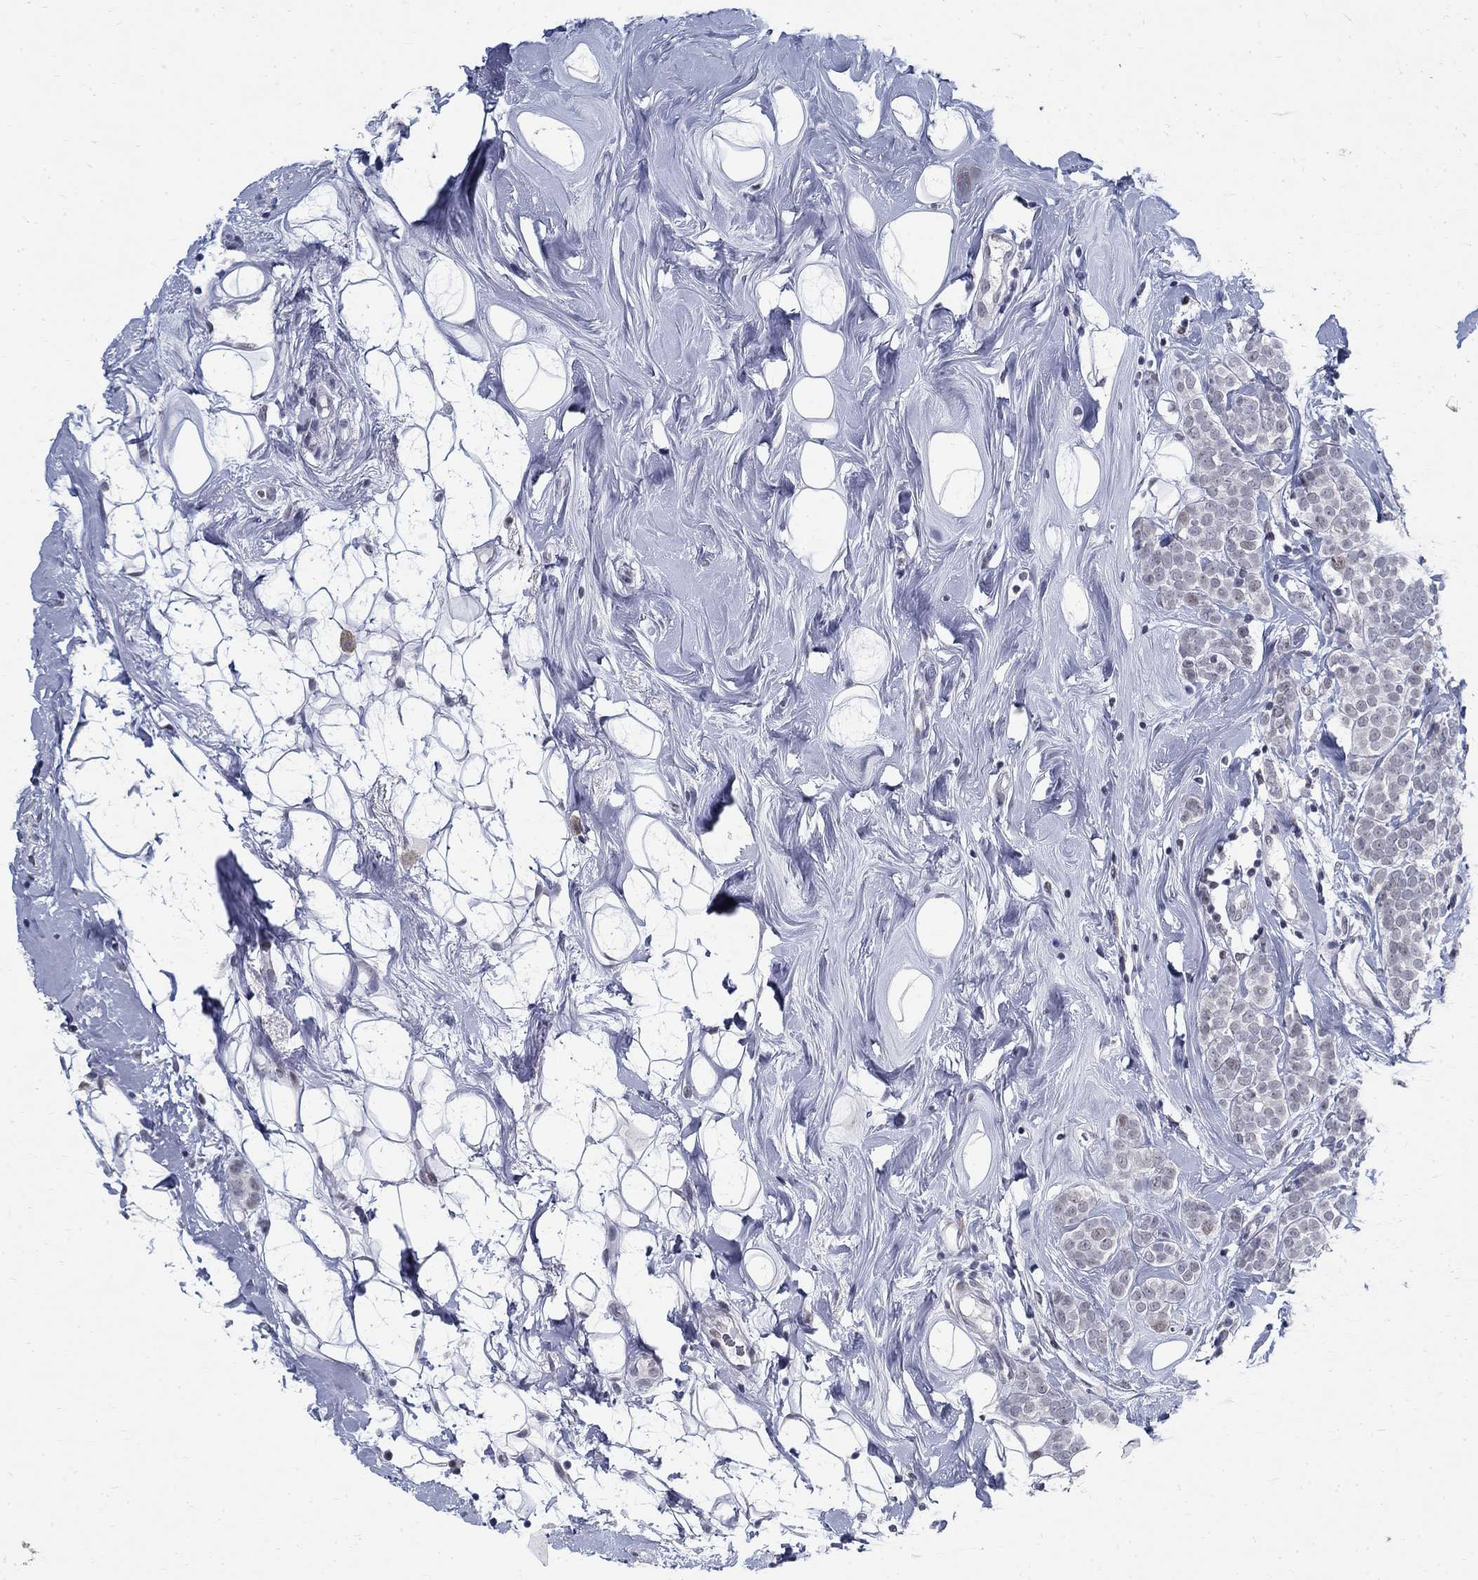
{"staining": {"intensity": "negative", "quantity": "none", "location": "none"}, "tissue": "breast cancer", "cell_type": "Tumor cells", "image_type": "cancer", "snomed": [{"axis": "morphology", "description": "Lobular carcinoma"}, {"axis": "topography", "description": "Breast"}], "caption": "Immunohistochemistry of breast lobular carcinoma demonstrates no positivity in tumor cells.", "gene": "BHLHE22", "patient": {"sex": "female", "age": 49}}